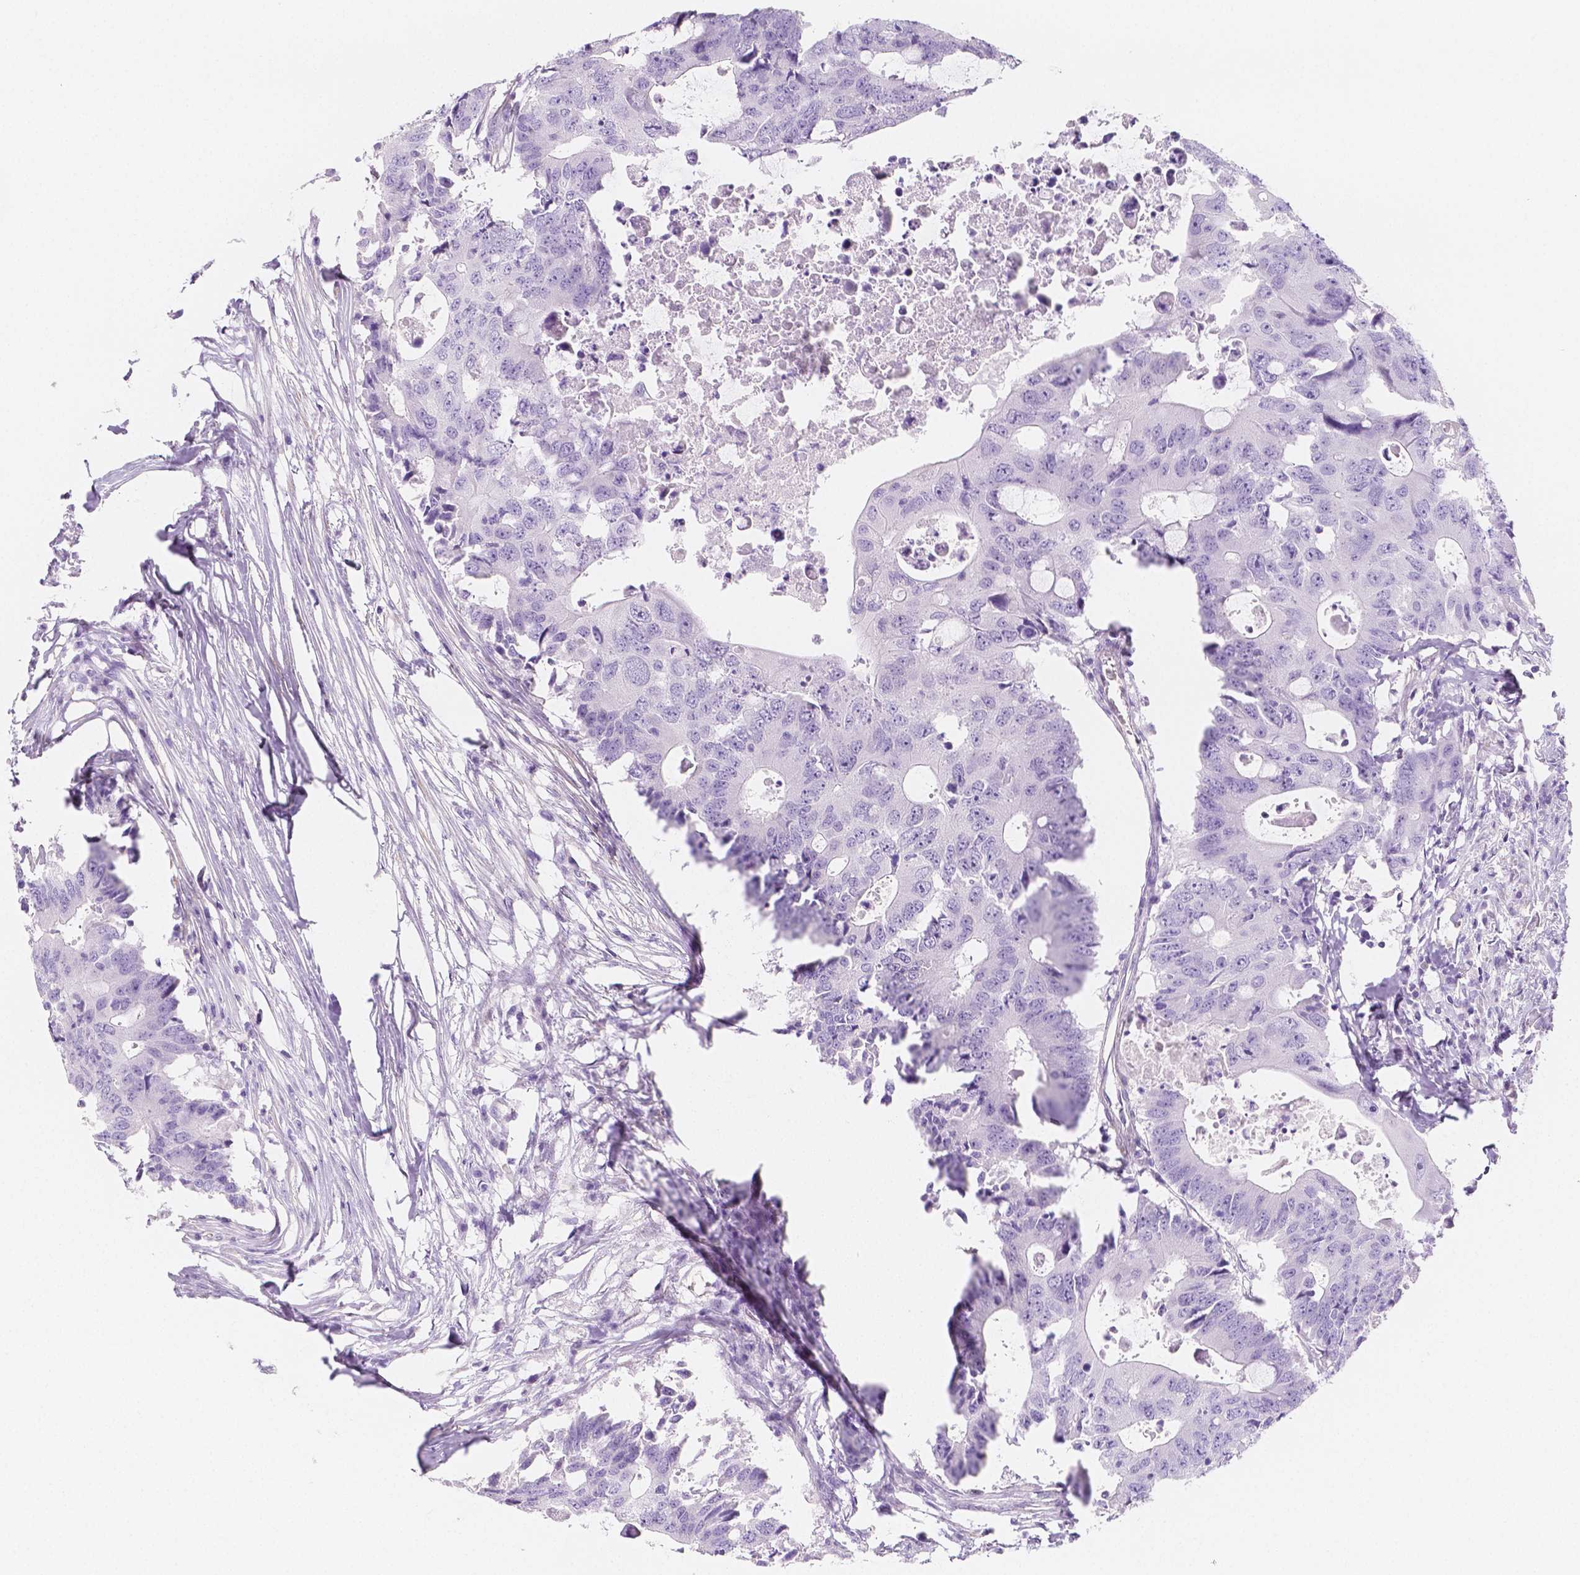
{"staining": {"intensity": "negative", "quantity": "none", "location": "none"}, "tissue": "colorectal cancer", "cell_type": "Tumor cells", "image_type": "cancer", "snomed": [{"axis": "morphology", "description": "Adenocarcinoma, NOS"}, {"axis": "topography", "description": "Colon"}], "caption": "Tumor cells show no significant protein staining in colorectal cancer (adenocarcinoma).", "gene": "MAP1A", "patient": {"sex": "male", "age": 71}}